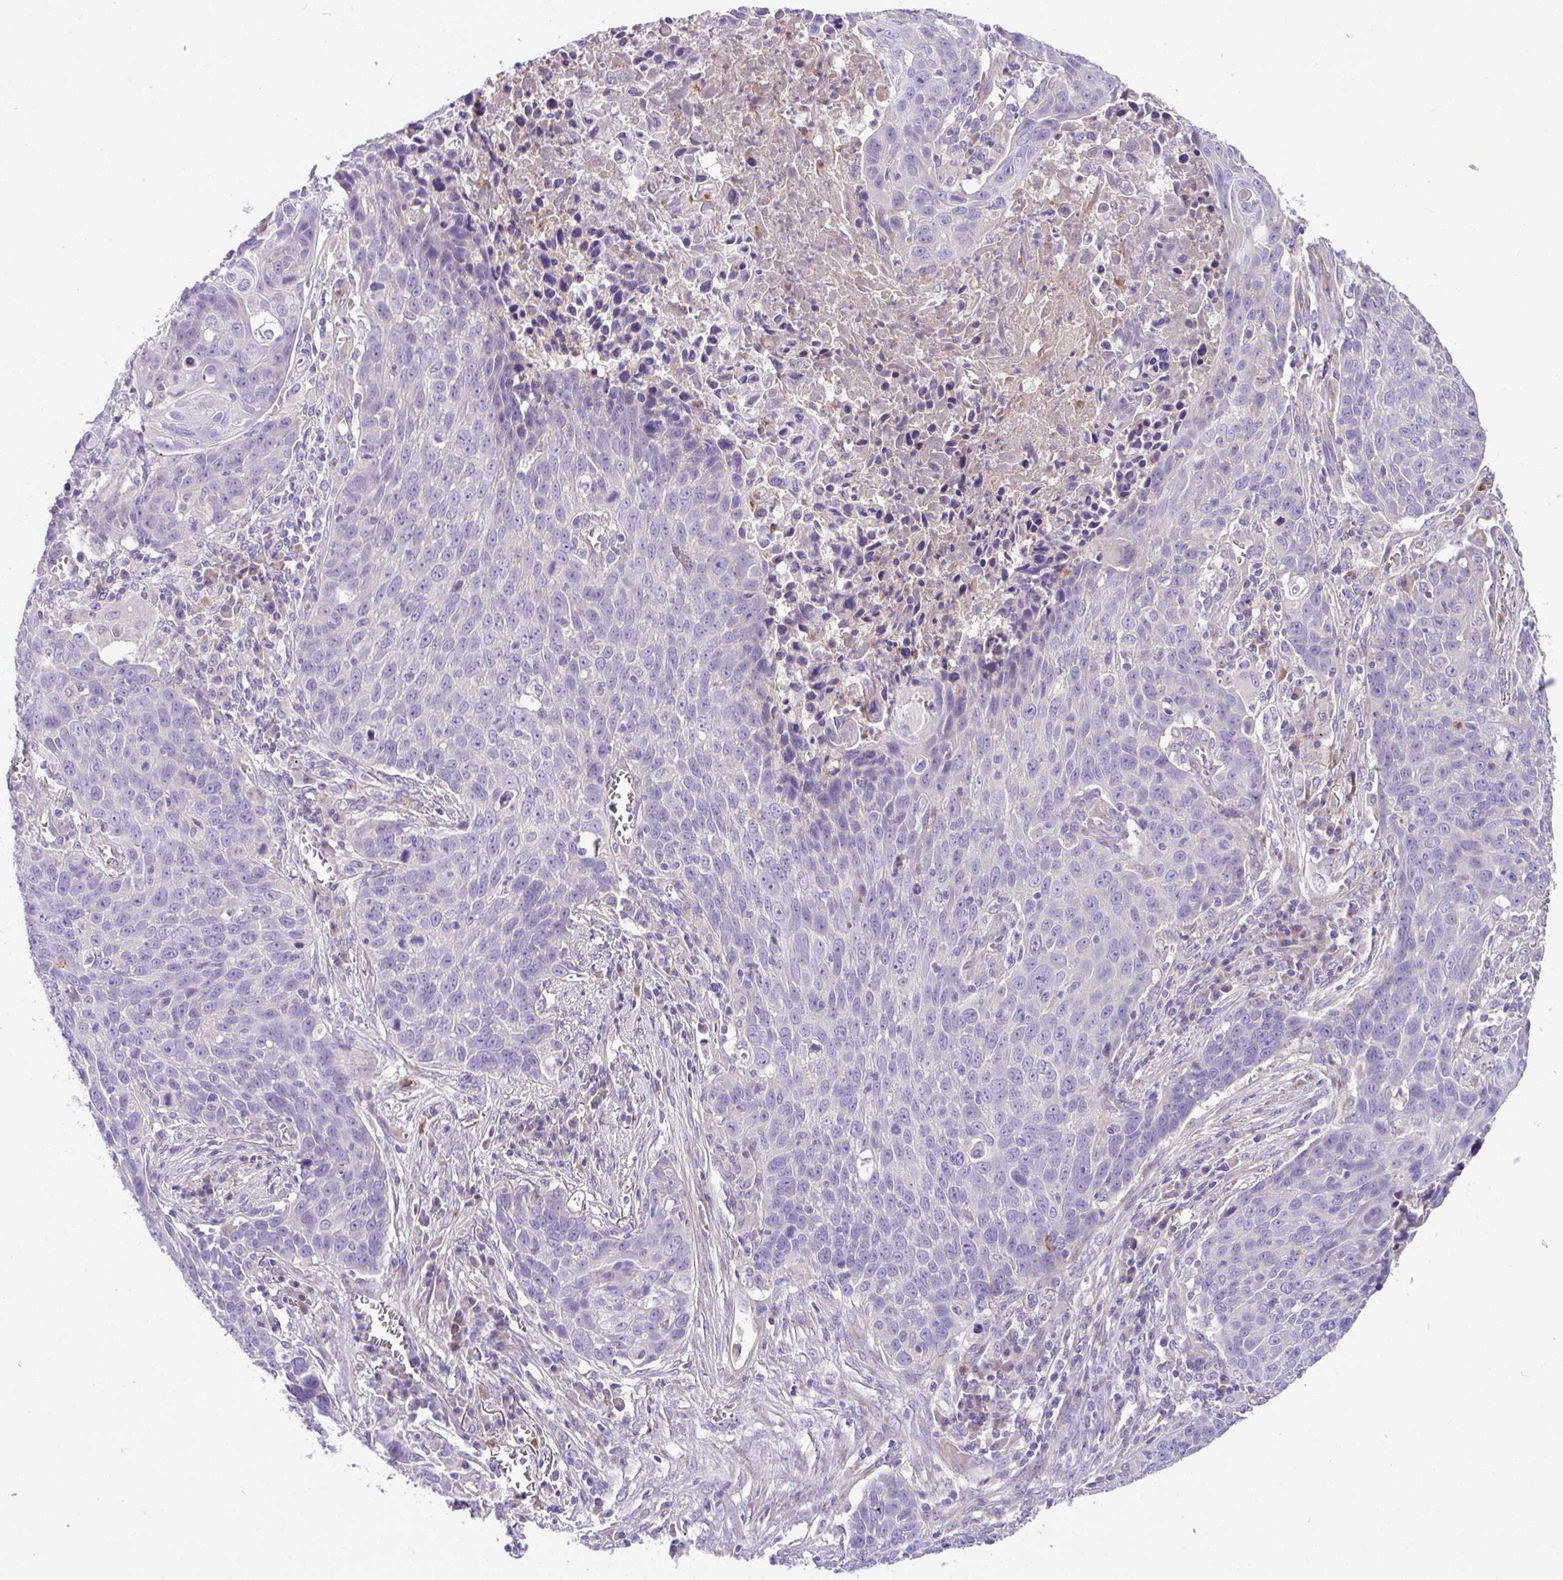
{"staining": {"intensity": "negative", "quantity": "none", "location": "none"}, "tissue": "lung cancer", "cell_type": "Tumor cells", "image_type": "cancer", "snomed": [{"axis": "morphology", "description": "Squamous cell carcinoma, NOS"}, {"axis": "topography", "description": "Lung"}], "caption": "Image shows no significant protein expression in tumor cells of lung squamous cell carcinoma.", "gene": "CRISP3", "patient": {"sex": "male", "age": 78}}